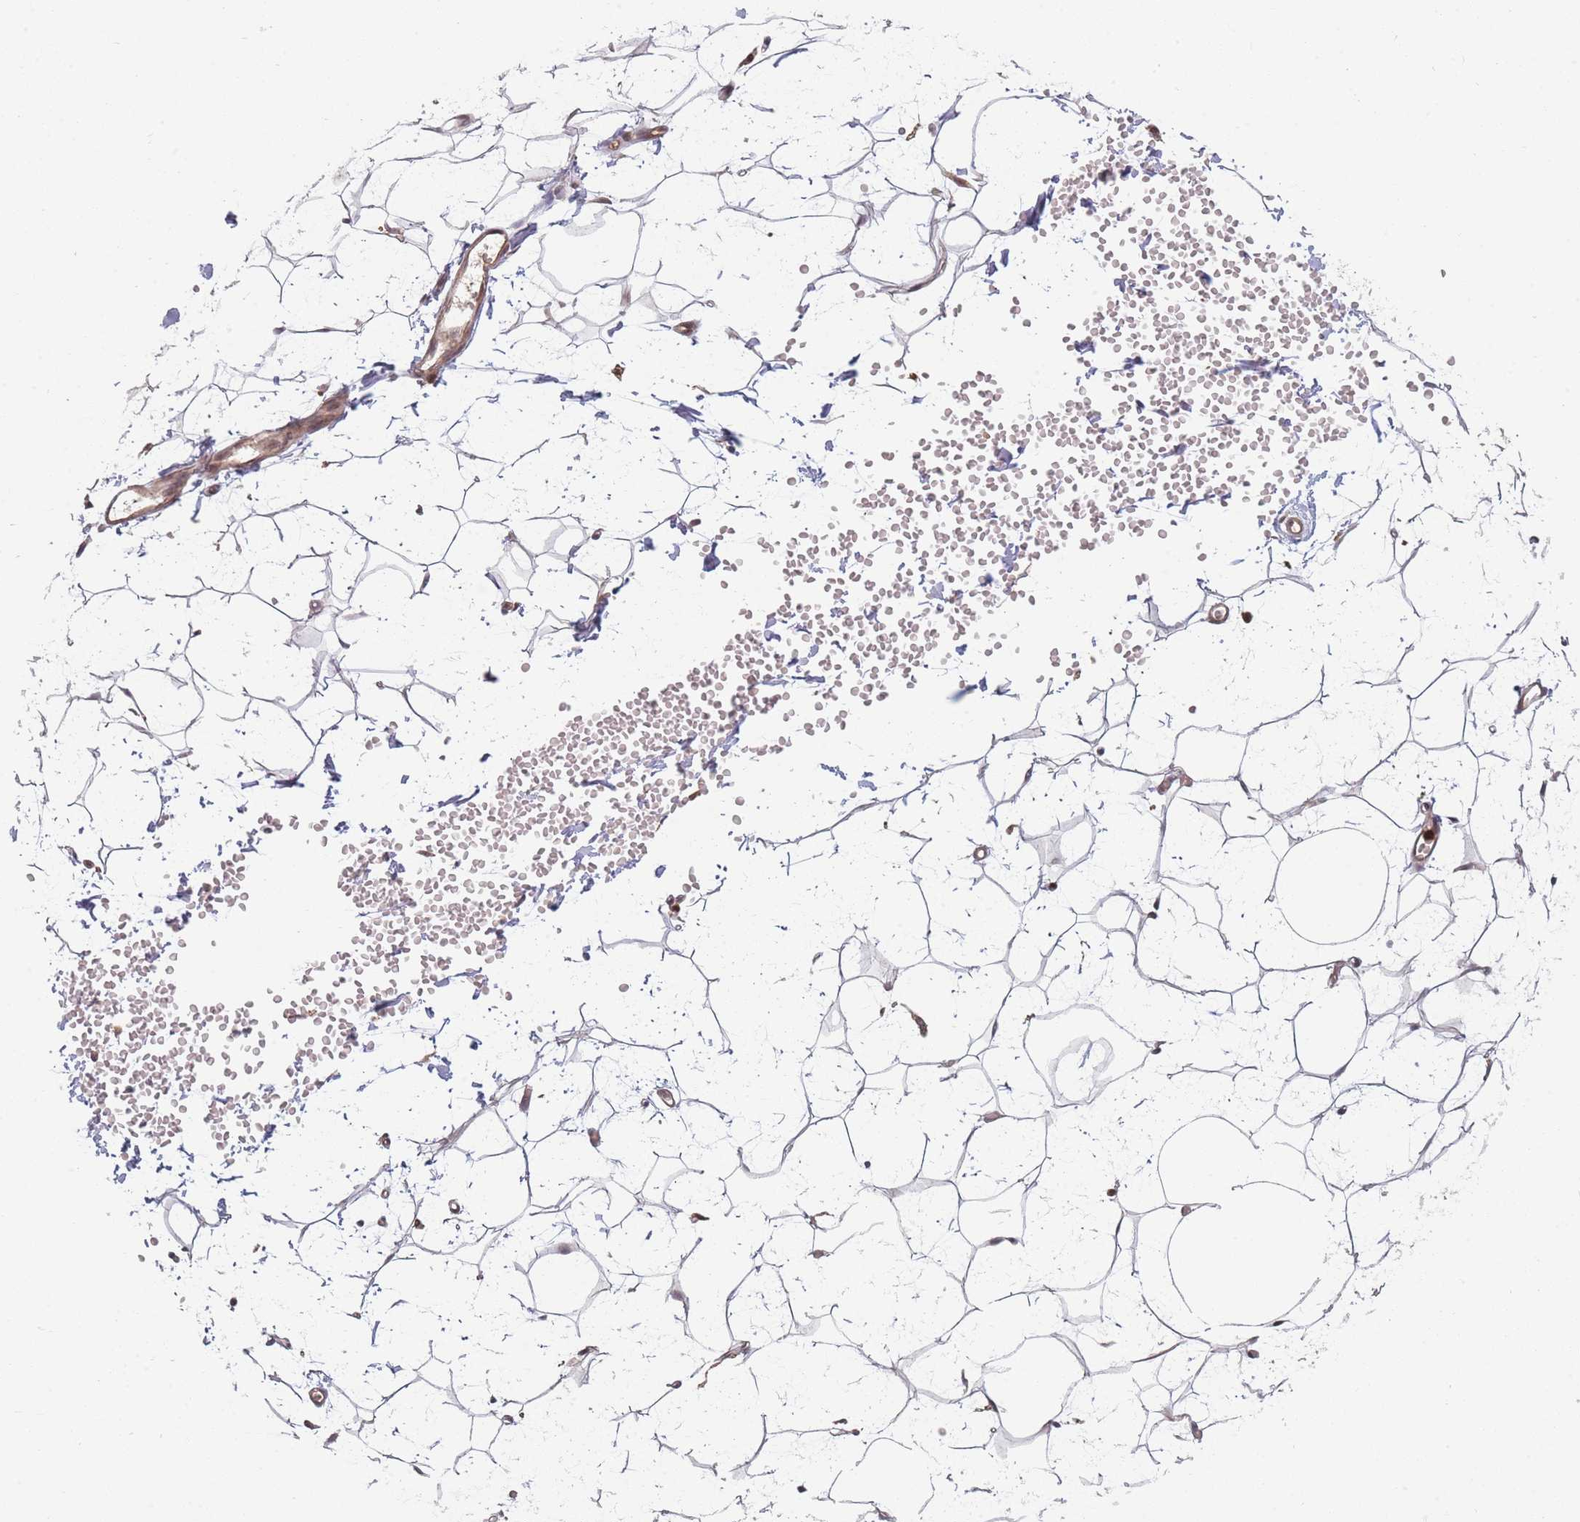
{"staining": {"intensity": "weak", "quantity": "<25%", "location": "cytoplasmic/membranous"}, "tissue": "adipose tissue", "cell_type": "Adipocytes", "image_type": "normal", "snomed": [{"axis": "morphology", "description": "Normal tissue, NOS"}, {"axis": "topography", "description": "Breast"}], "caption": "Immunohistochemistry (IHC) of benign human adipose tissue reveals no positivity in adipocytes. Brightfield microscopy of IHC stained with DAB (brown) and hematoxylin (blue), captured at high magnification.", "gene": "FAM153A", "patient": {"sex": "female", "age": 23}}